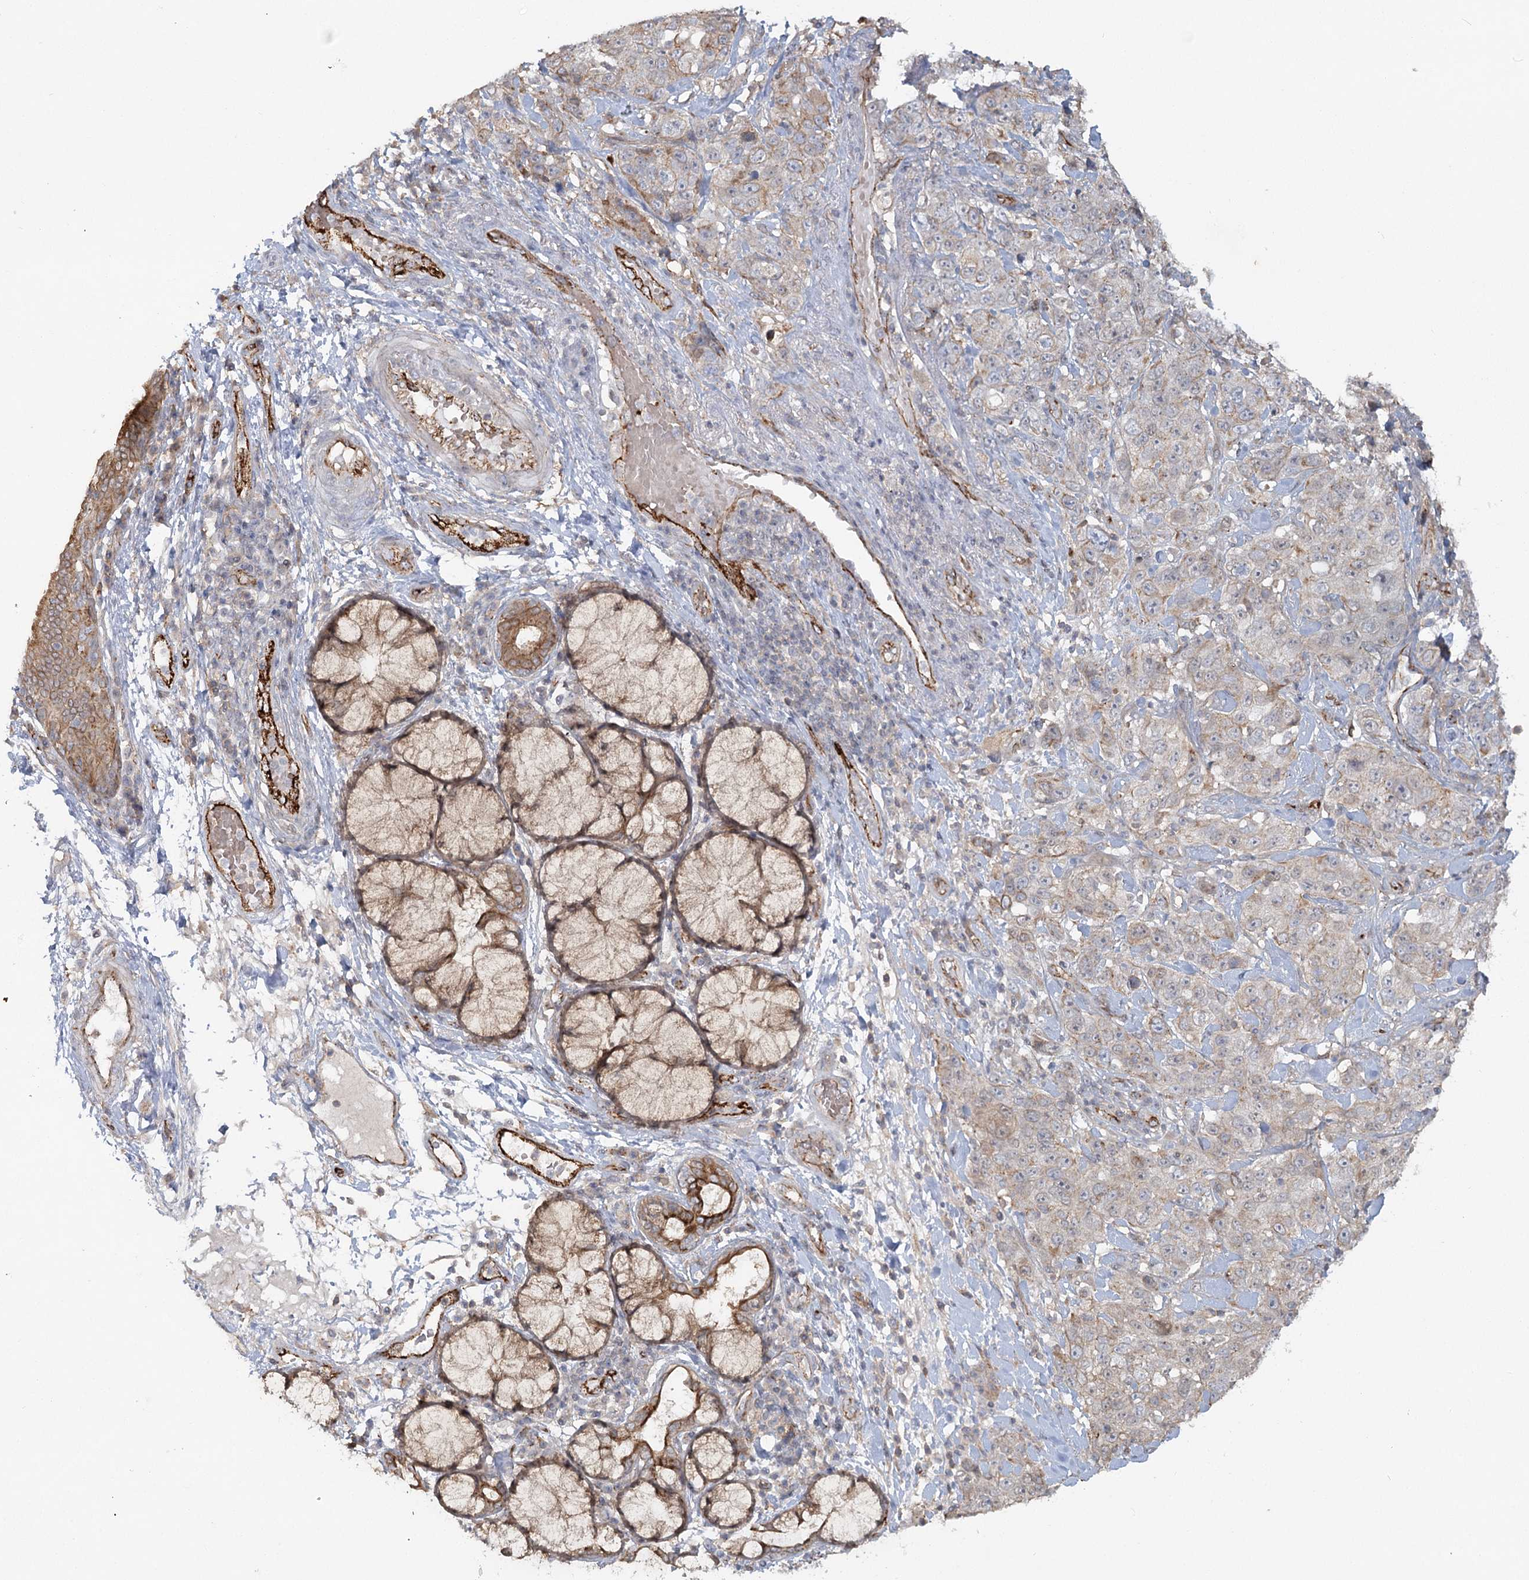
{"staining": {"intensity": "weak", "quantity": "<25%", "location": "cytoplasmic/membranous"}, "tissue": "stomach cancer", "cell_type": "Tumor cells", "image_type": "cancer", "snomed": [{"axis": "morphology", "description": "Adenocarcinoma, NOS"}, {"axis": "topography", "description": "Stomach"}], "caption": "Tumor cells show no significant protein staining in stomach adenocarcinoma.", "gene": "KBTBD4", "patient": {"sex": "male", "age": 48}}